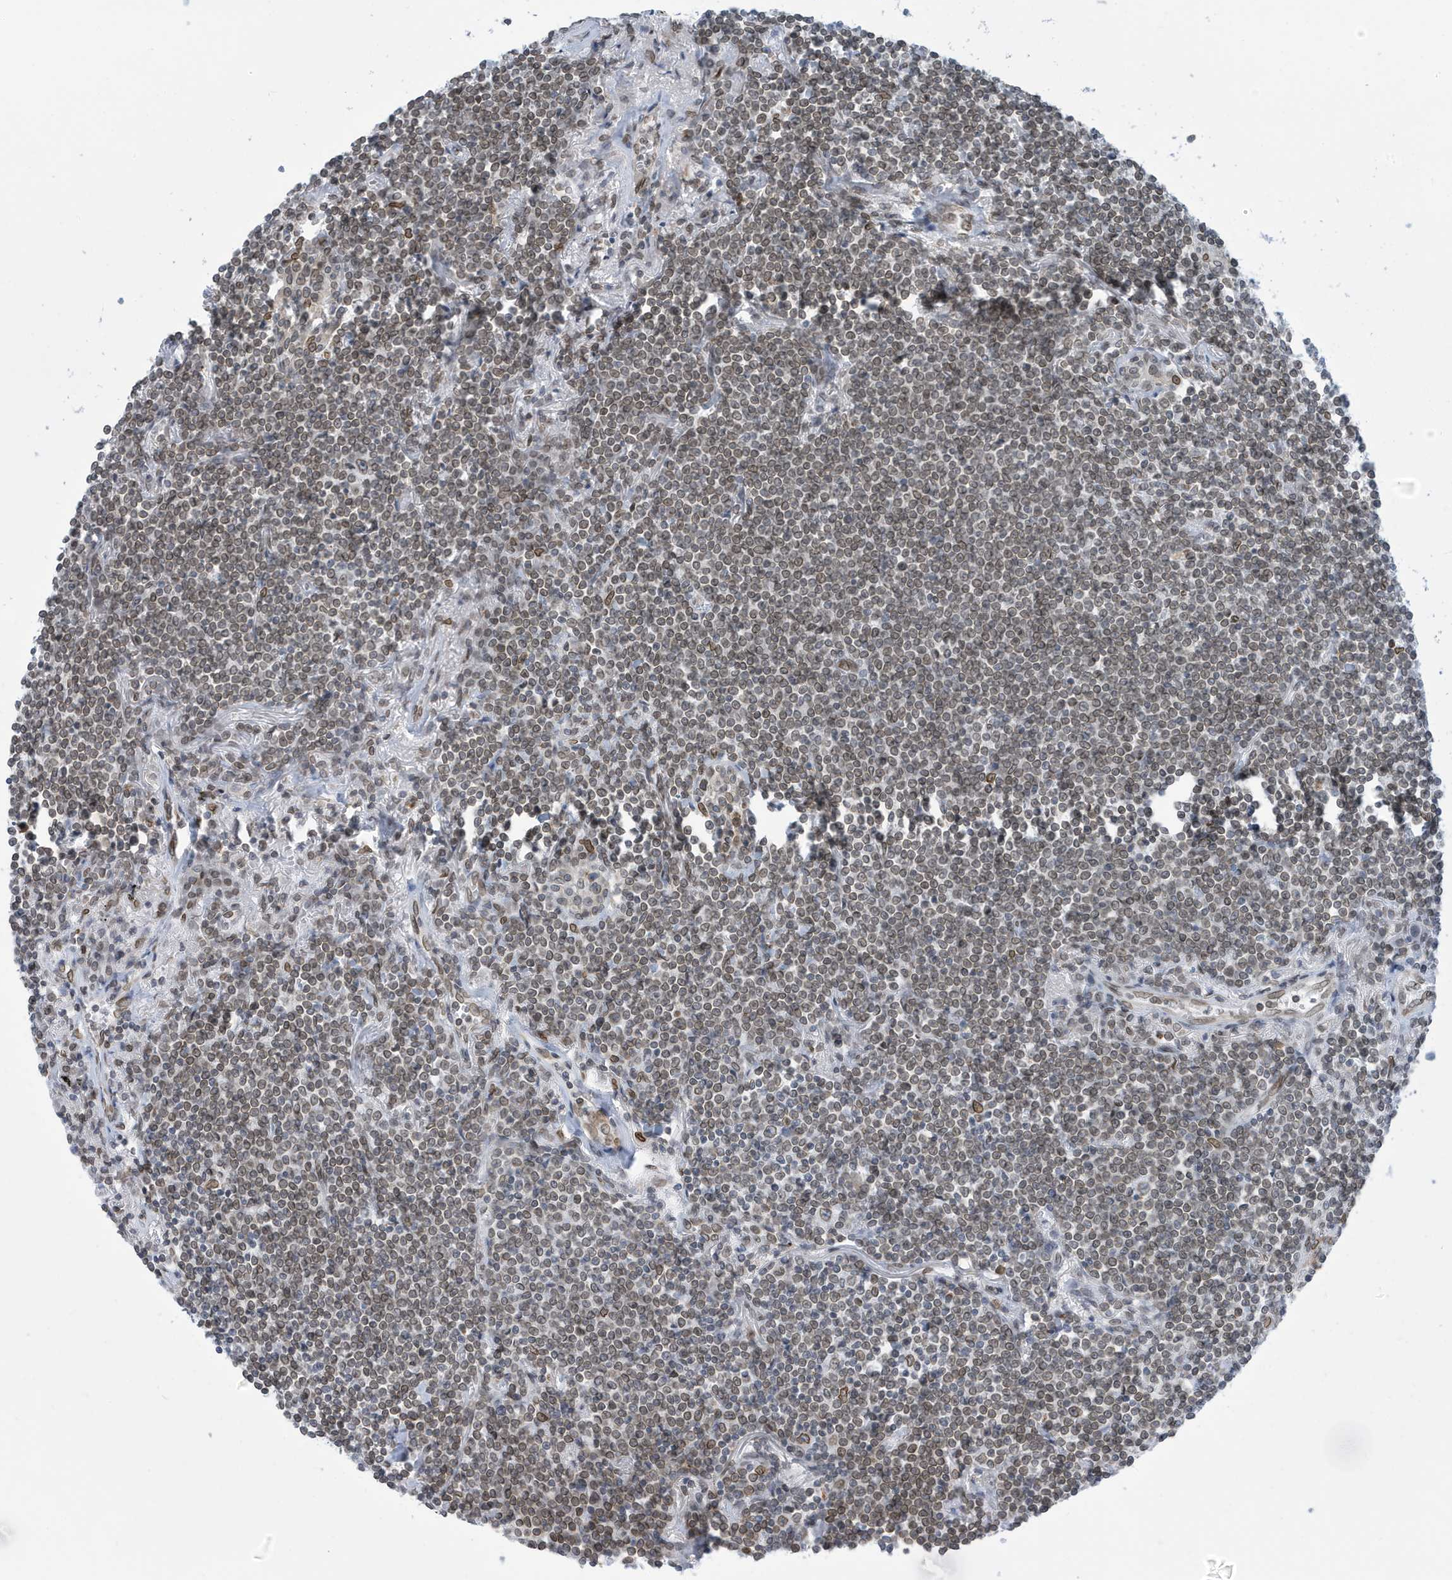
{"staining": {"intensity": "moderate", "quantity": ">75%", "location": "nuclear"}, "tissue": "lymphoma", "cell_type": "Tumor cells", "image_type": "cancer", "snomed": [{"axis": "morphology", "description": "Malignant lymphoma, non-Hodgkin's type, Low grade"}, {"axis": "topography", "description": "Lung"}], "caption": "Human low-grade malignant lymphoma, non-Hodgkin's type stained with a brown dye reveals moderate nuclear positive staining in about >75% of tumor cells.", "gene": "PCYT1A", "patient": {"sex": "female", "age": 71}}